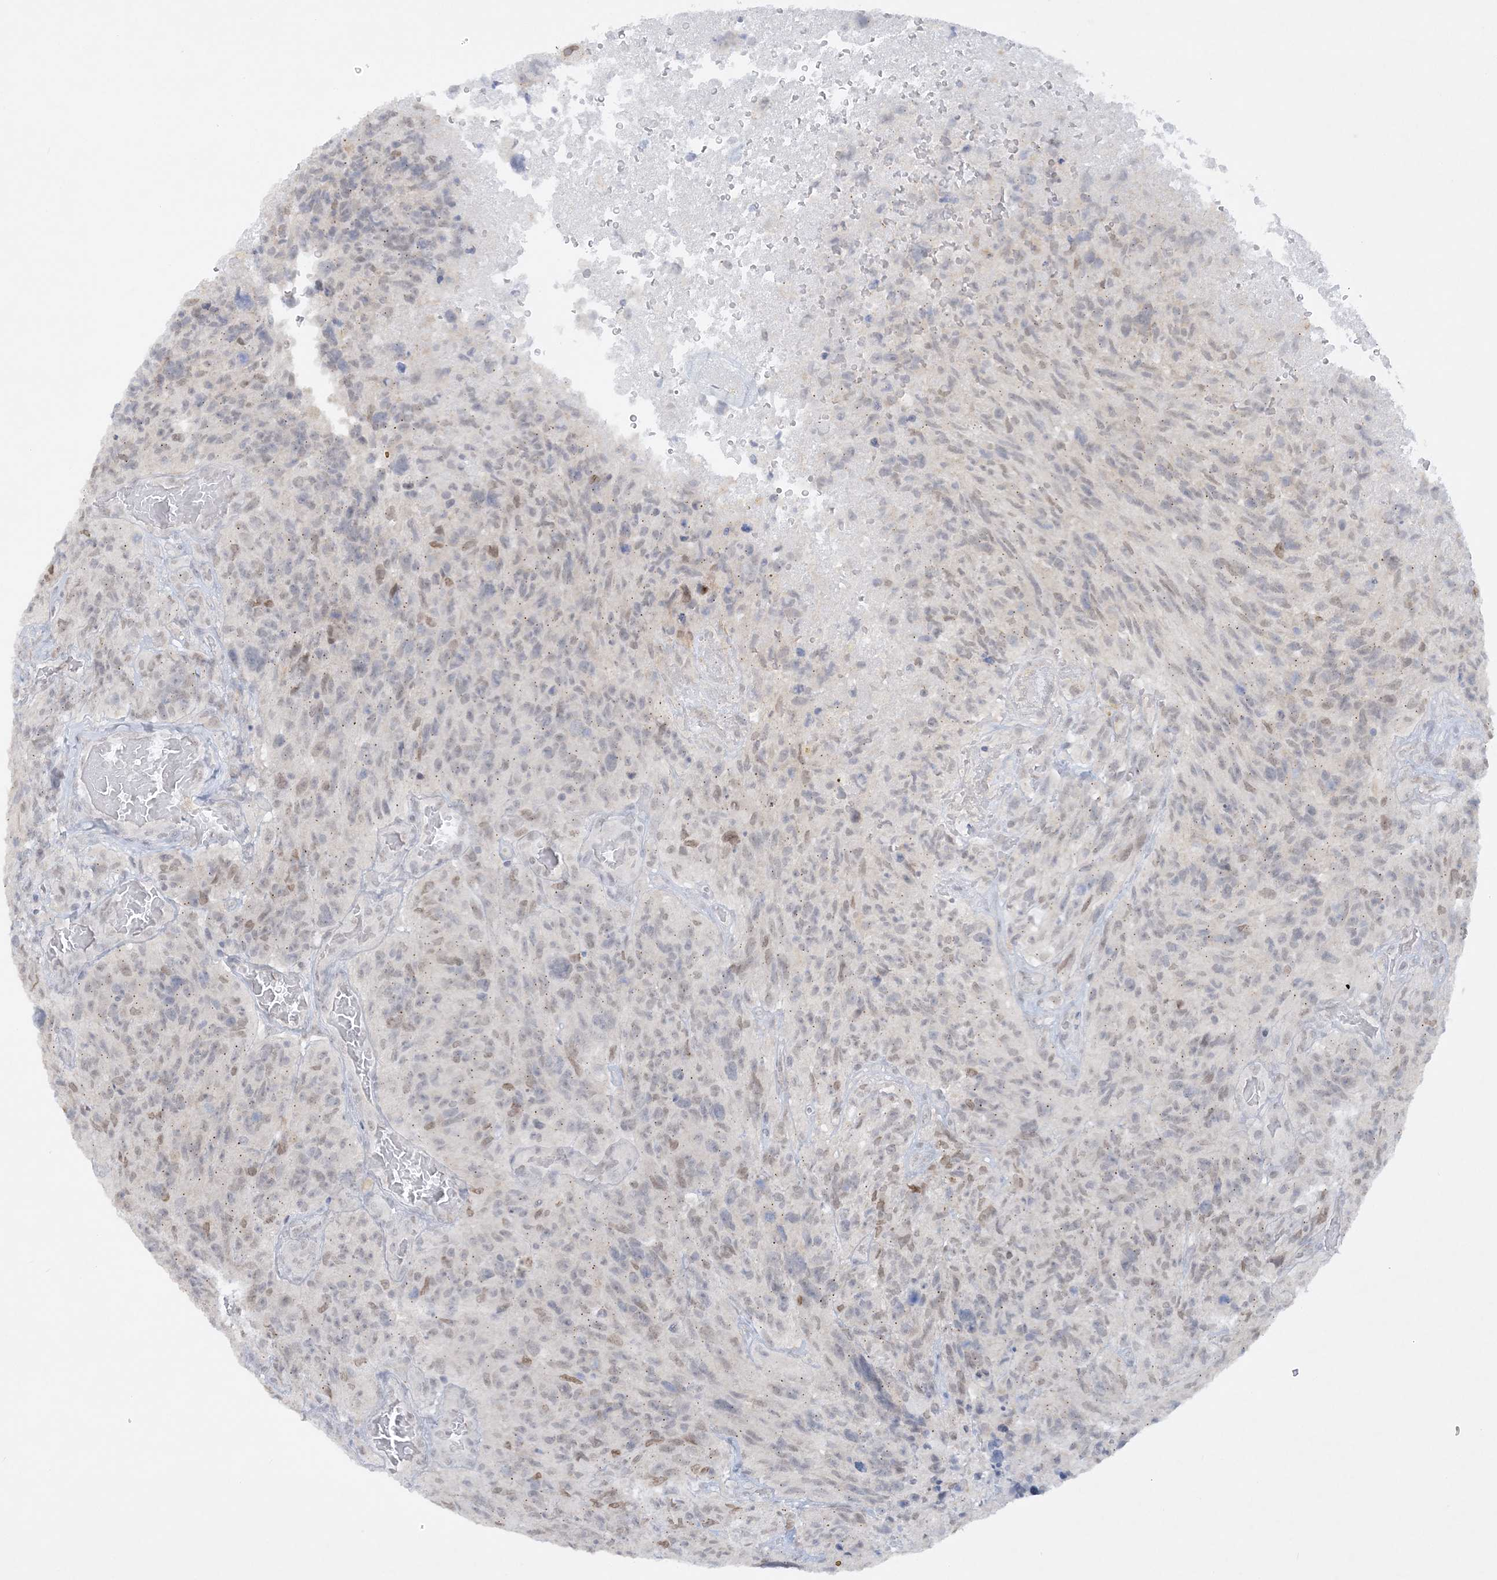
{"staining": {"intensity": "weak", "quantity": "<25%", "location": "nuclear"}, "tissue": "glioma", "cell_type": "Tumor cells", "image_type": "cancer", "snomed": [{"axis": "morphology", "description": "Glioma, malignant, High grade"}, {"axis": "topography", "description": "Brain"}], "caption": "Tumor cells show no significant staining in malignant high-grade glioma.", "gene": "KMT2D", "patient": {"sex": "male", "age": 69}}